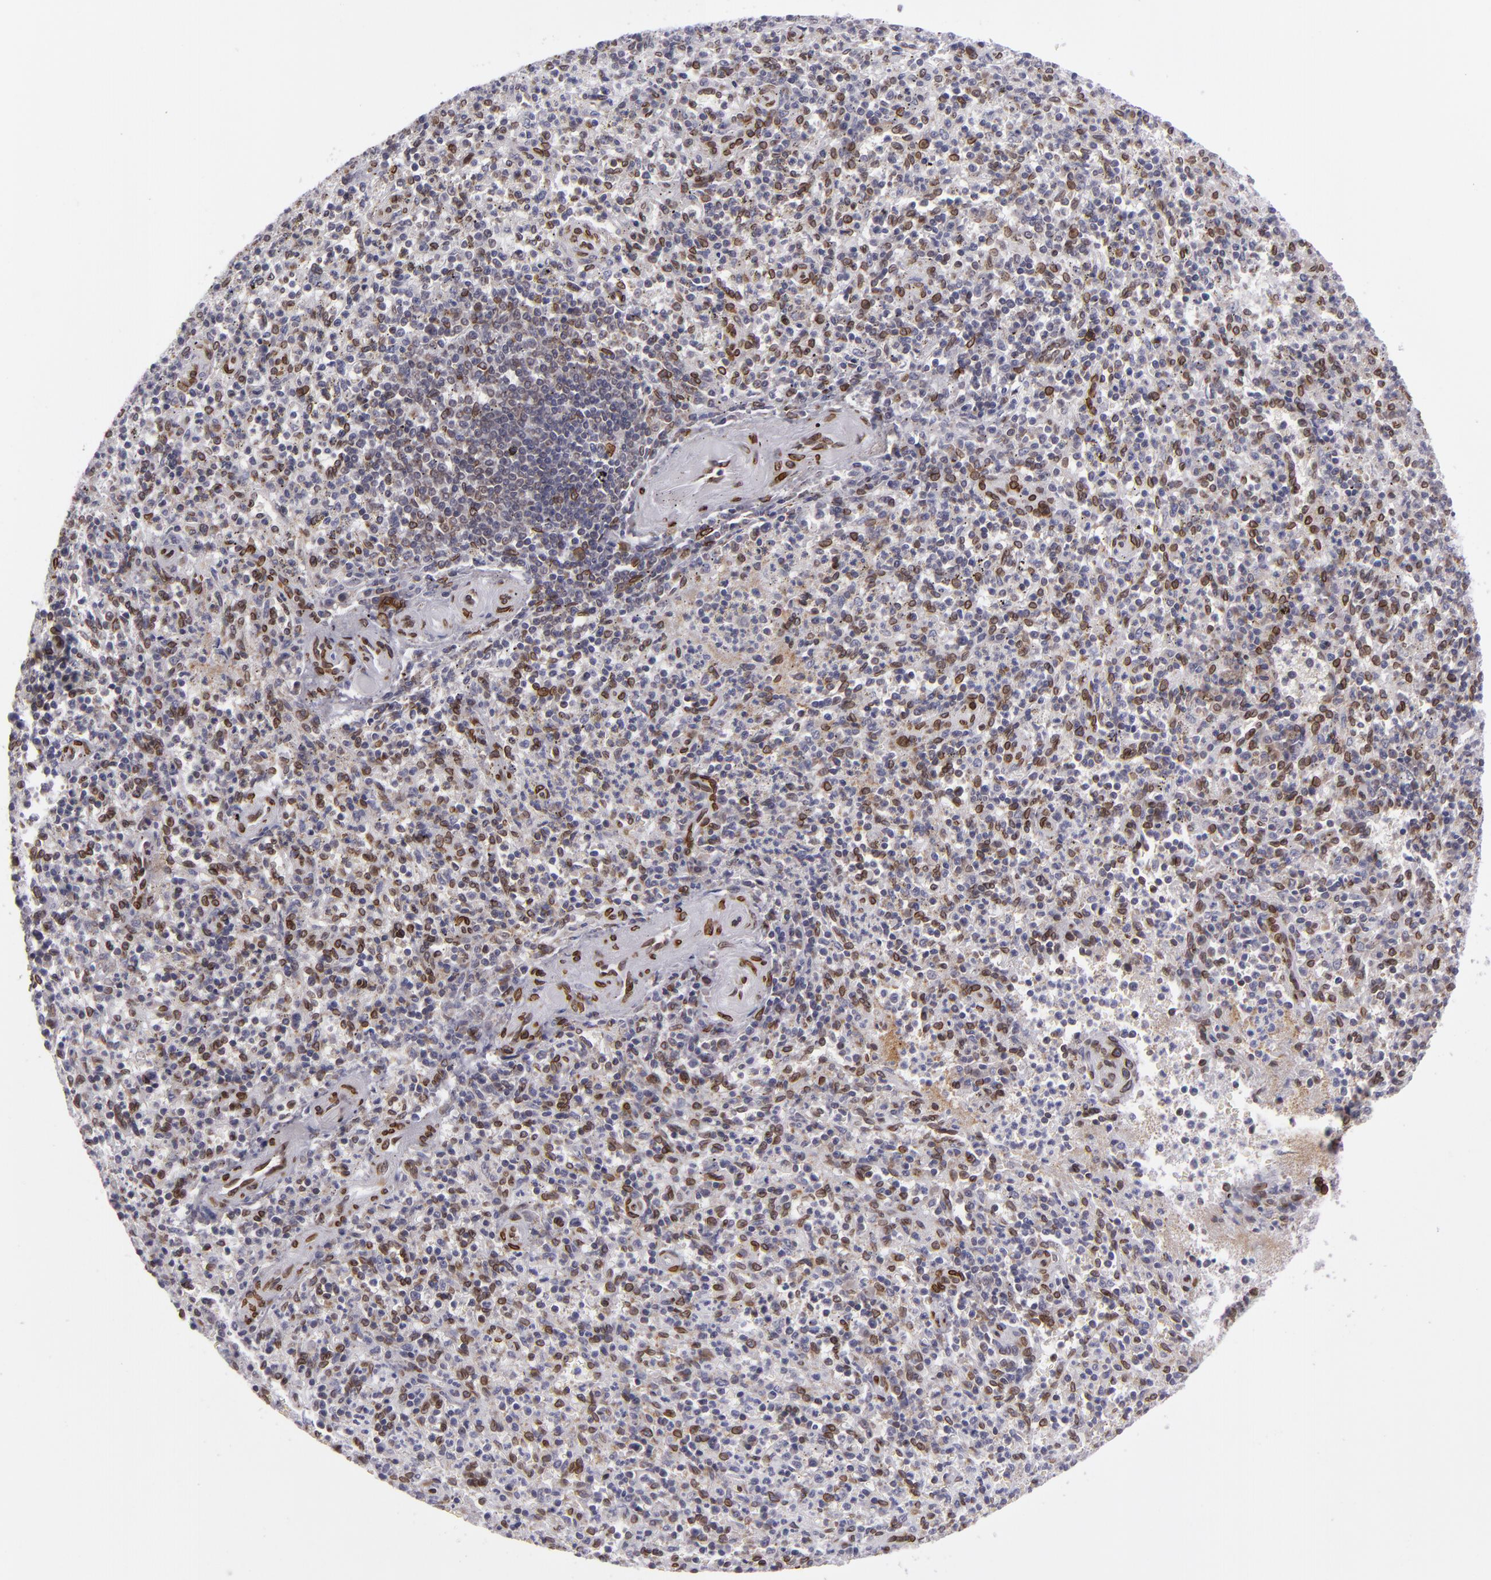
{"staining": {"intensity": "moderate", "quantity": ">75%", "location": "nuclear"}, "tissue": "spleen", "cell_type": "Cells in red pulp", "image_type": "normal", "snomed": [{"axis": "morphology", "description": "Normal tissue, NOS"}, {"axis": "topography", "description": "Spleen"}], "caption": "The immunohistochemical stain labels moderate nuclear positivity in cells in red pulp of benign spleen. The staining is performed using DAB brown chromogen to label protein expression. The nuclei are counter-stained blue using hematoxylin.", "gene": "EMD", "patient": {"sex": "male", "age": 72}}